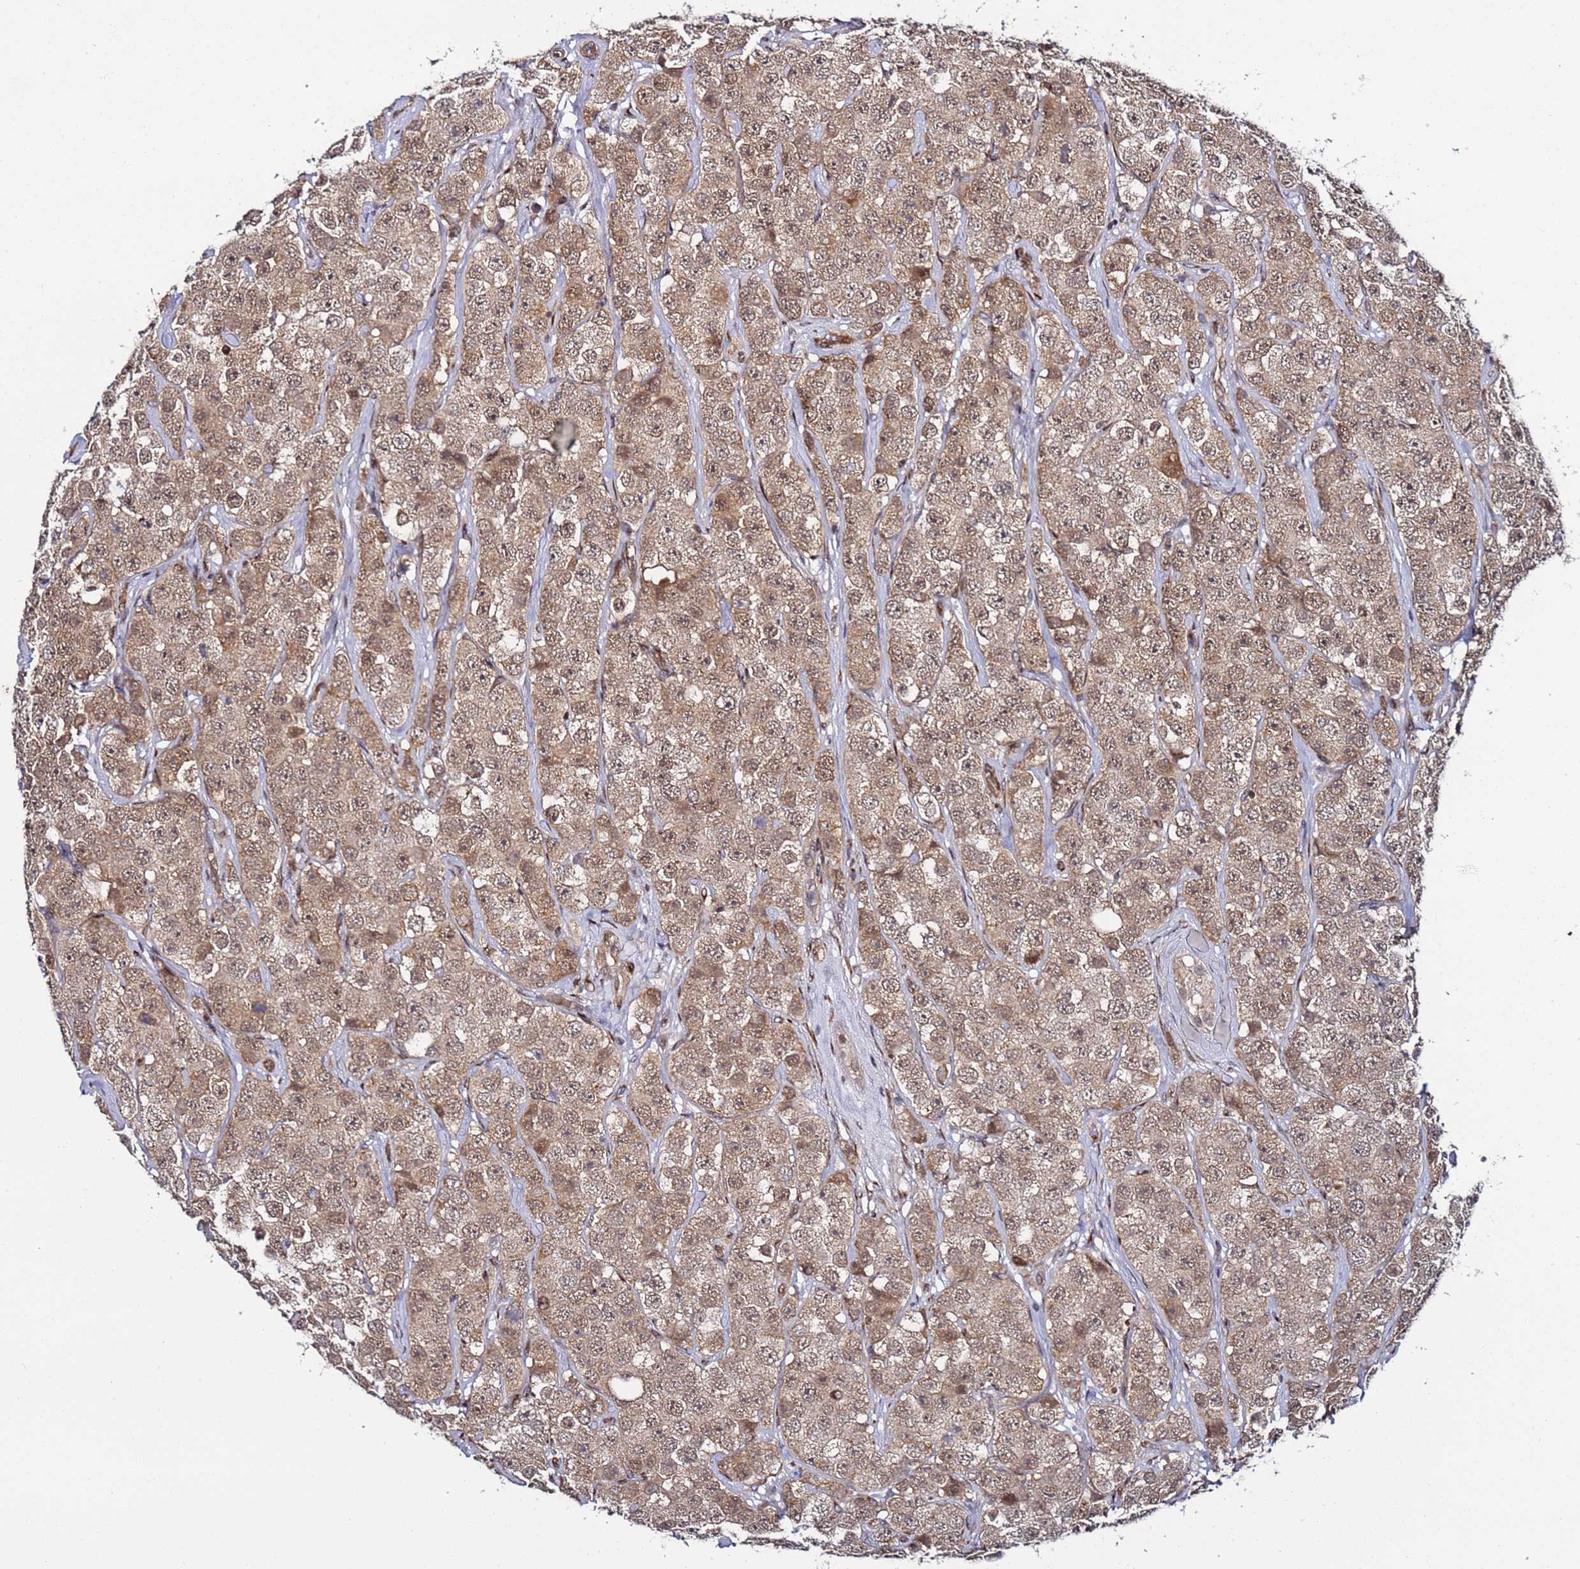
{"staining": {"intensity": "moderate", "quantity": ">75%", "location": "cytoplasmic/membranous,nuclear"}, "tissue": "testis cancer", "cell_type": "Tumor cells", "image_type": "cancer", "snomed": [{"axis": "morphology", "description": "Seminoma, NOS"}, {"axis": "topography", "description": "Testis"}], "caption": "Brown immunohistochemical staining in human testis cancer (seminoma) exhibits moderate cytoplasmic/membranous and nuclear staining in approximately >75% of tumor cells. The staining was performed using DAB to visualize the protein expression in brown, while the nuclei were stained in blue with hematoxylin (Magnification: 20x).", "gene": "POLR2D", "patient": {"sex": "male", "age": 28}}